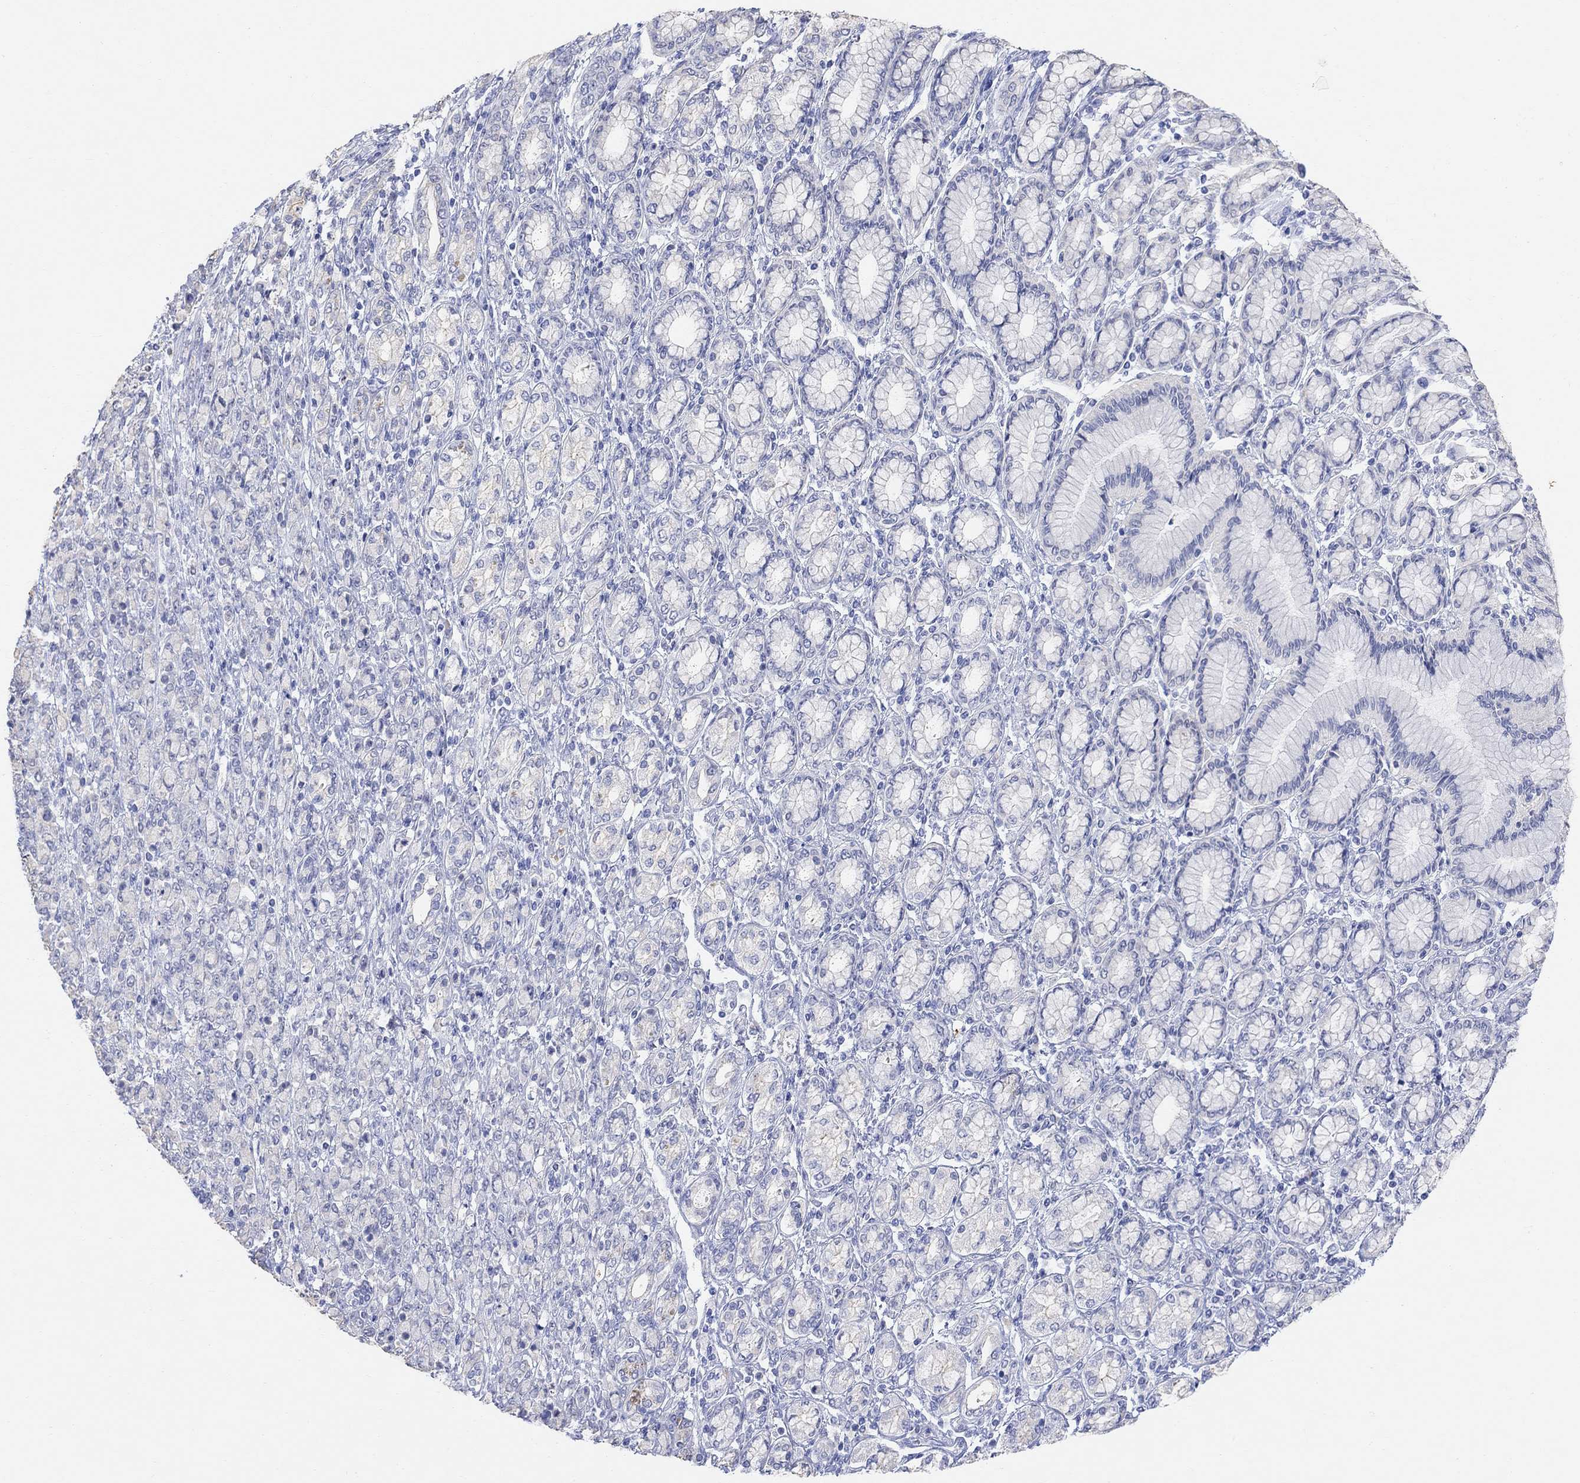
{"staining": {"intensity": "negative", "quantity": "none", "location": "none"}, "tissue": "stomach cancer", "cell_type": "Tumor cells", "image_type": "cancer", "snomed": [{"axis": "morphology", "description": "Normal tissue, NOS"}, {"axis": "morphology", "description": "Adenocarcinoma, NOS"}, {"axis": "topography", "description": "Stomach"}], "caption": "A micrograph of human stomach cancer (adenocarcinoma) is negative for staining in tumor cells.", "gene": "TYR", "patient": {"sex": "female", "age": 79}}